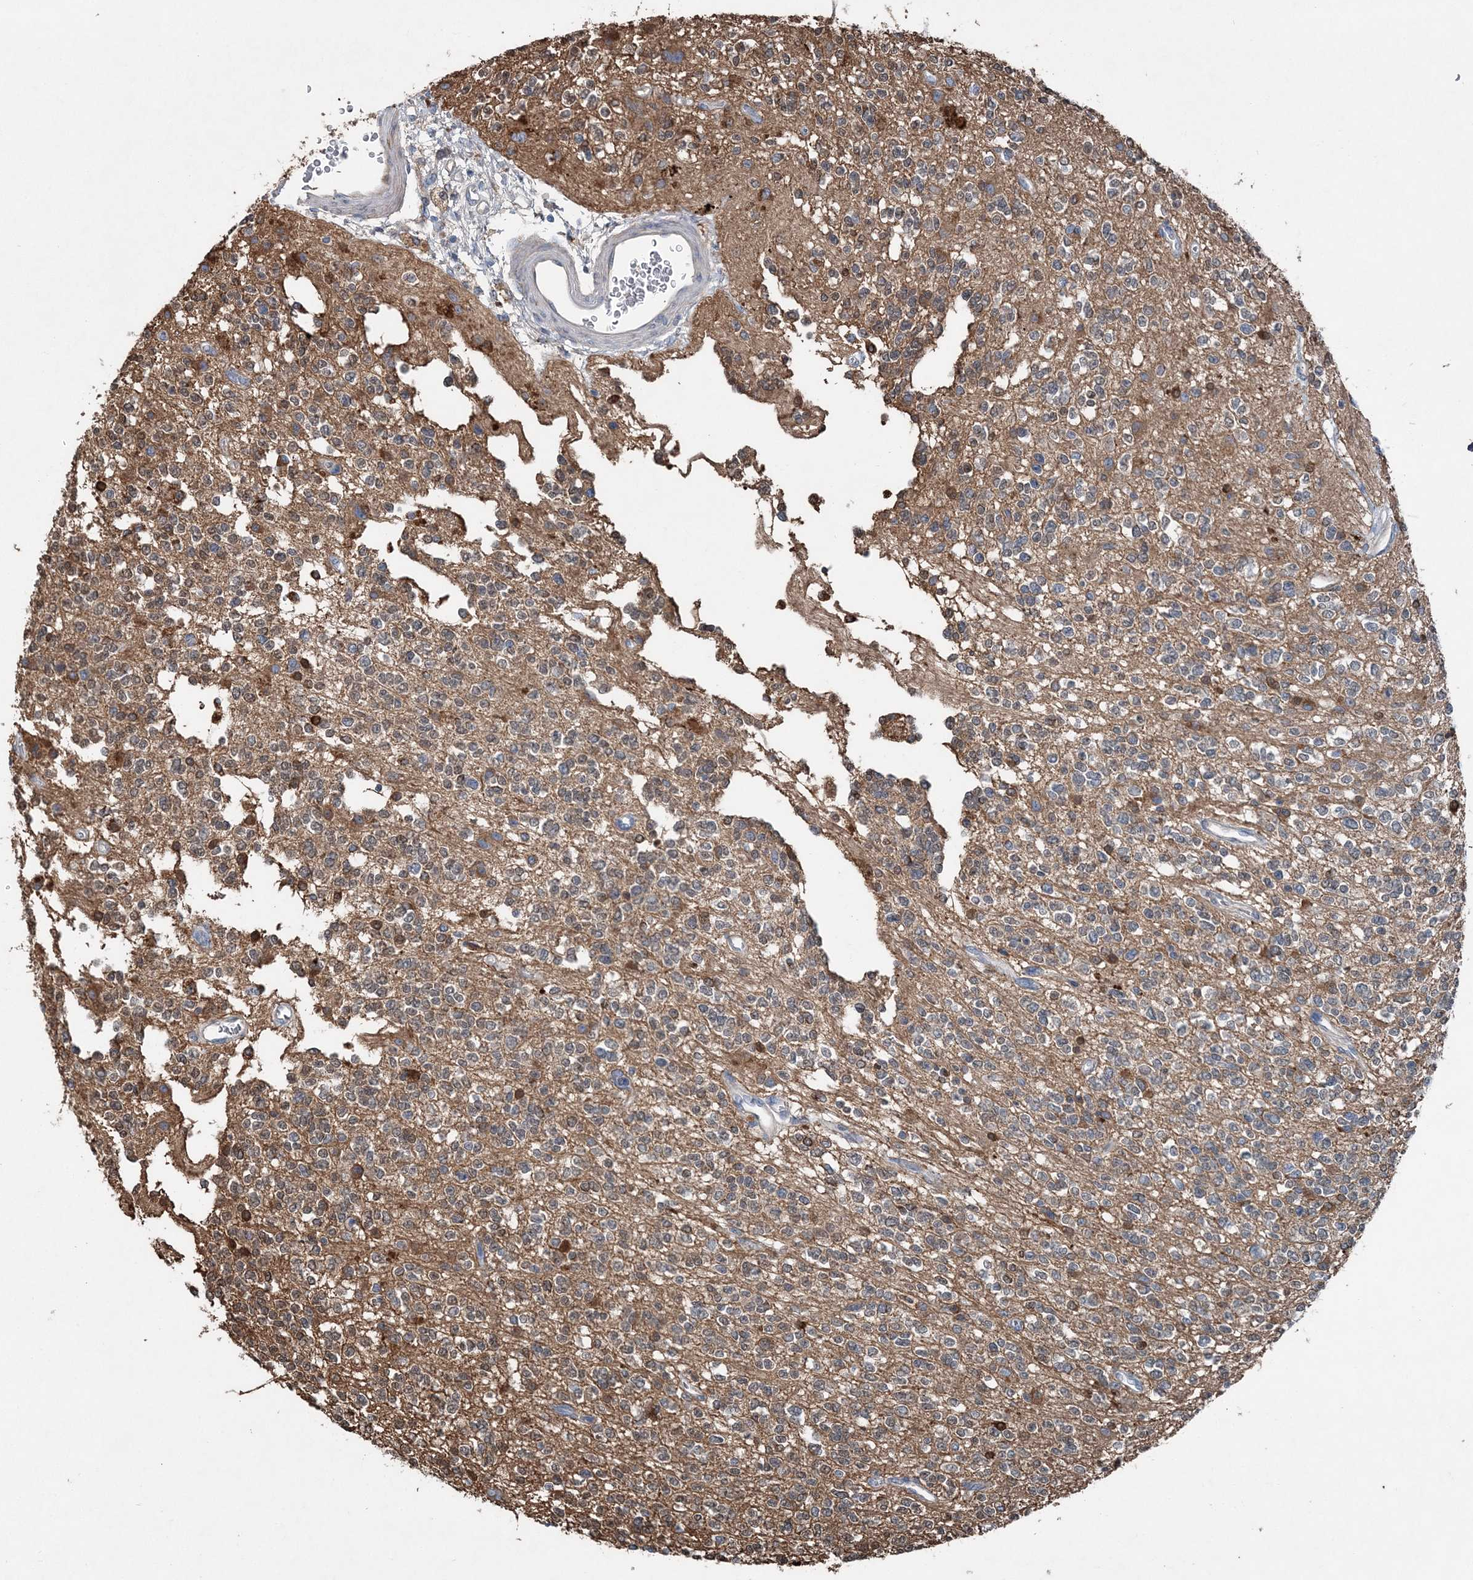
{"staining": {"intensity": "negative", "quantity": "none", "location": "none"}, "tissue": "glioma", "cell_type": "Tumor cells", "image_type": "cancer", "snomed": [{"axis": "morphology", "description": "Glioma, malignant, High grade"}, {"axis": "topography", "description": "Brain"}], "caption": "This is an immunohistochemistry (IHC) photomicrograph of glioma. There is no staining in tumor cells.", "gene": "SPOPL", "patient": {"sex": "male", "age": 34}}